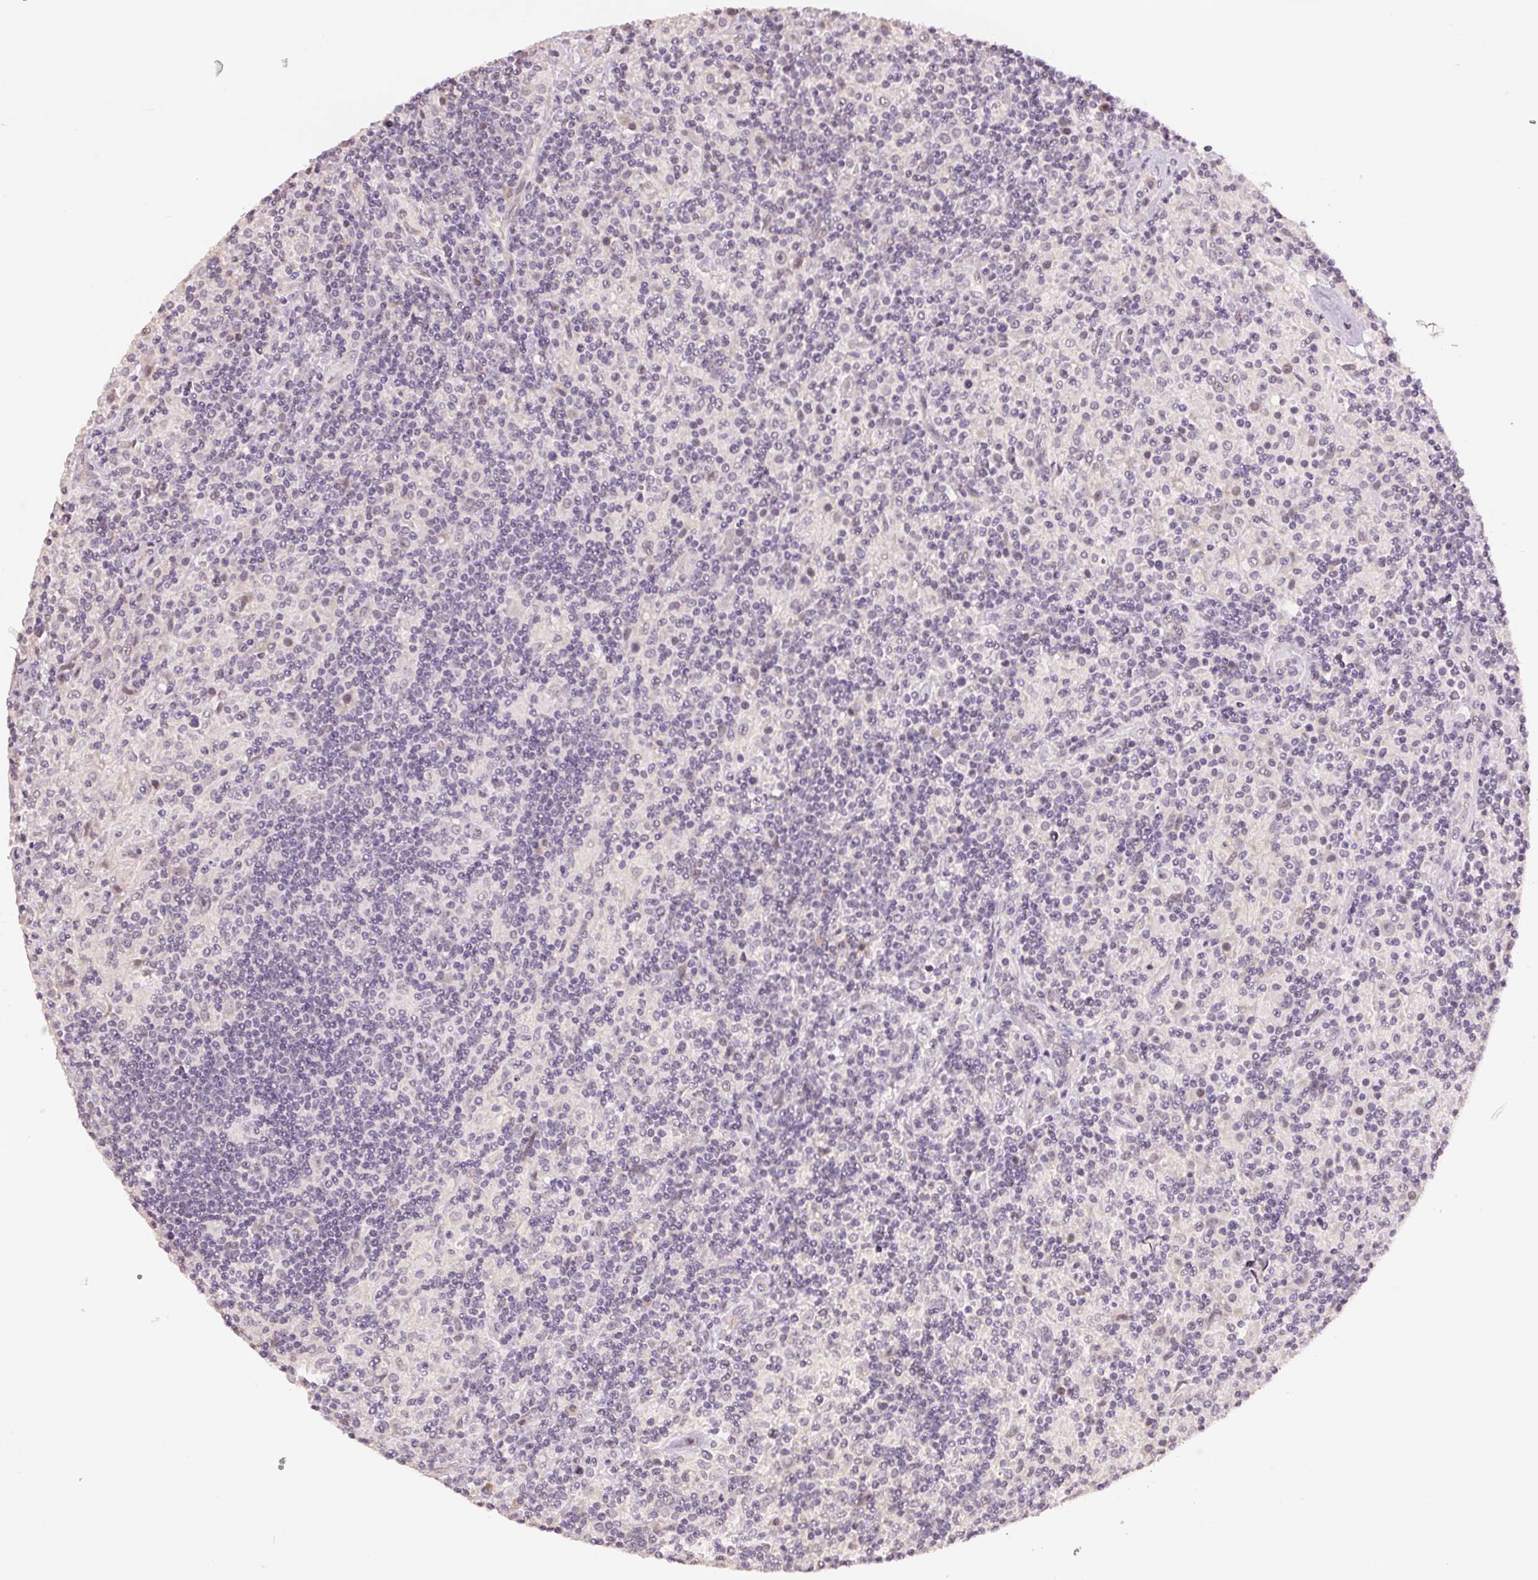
{"staining": {"intensity": "negative", "quantity": "none", "location": "none"}, "tissue": "lymphoma", "cell_type": "Tumor cells", "image_type": "cancer", "snomed": [{"axis": "morphology", "description": "Hodgkin's disease, NOS"}, {"axis": "topography", "description": "Lymph node"}], "caption": "An image of lymphoma stained for a protein reveals no brown staining in tumor cells. (DAB (3,3'-diaminobenzidine) immunohistochemistry visualized using brightfield microscopy, high magnification).", "gene": "PLCB1", "patient": {"sex": "male", "age": 70}}